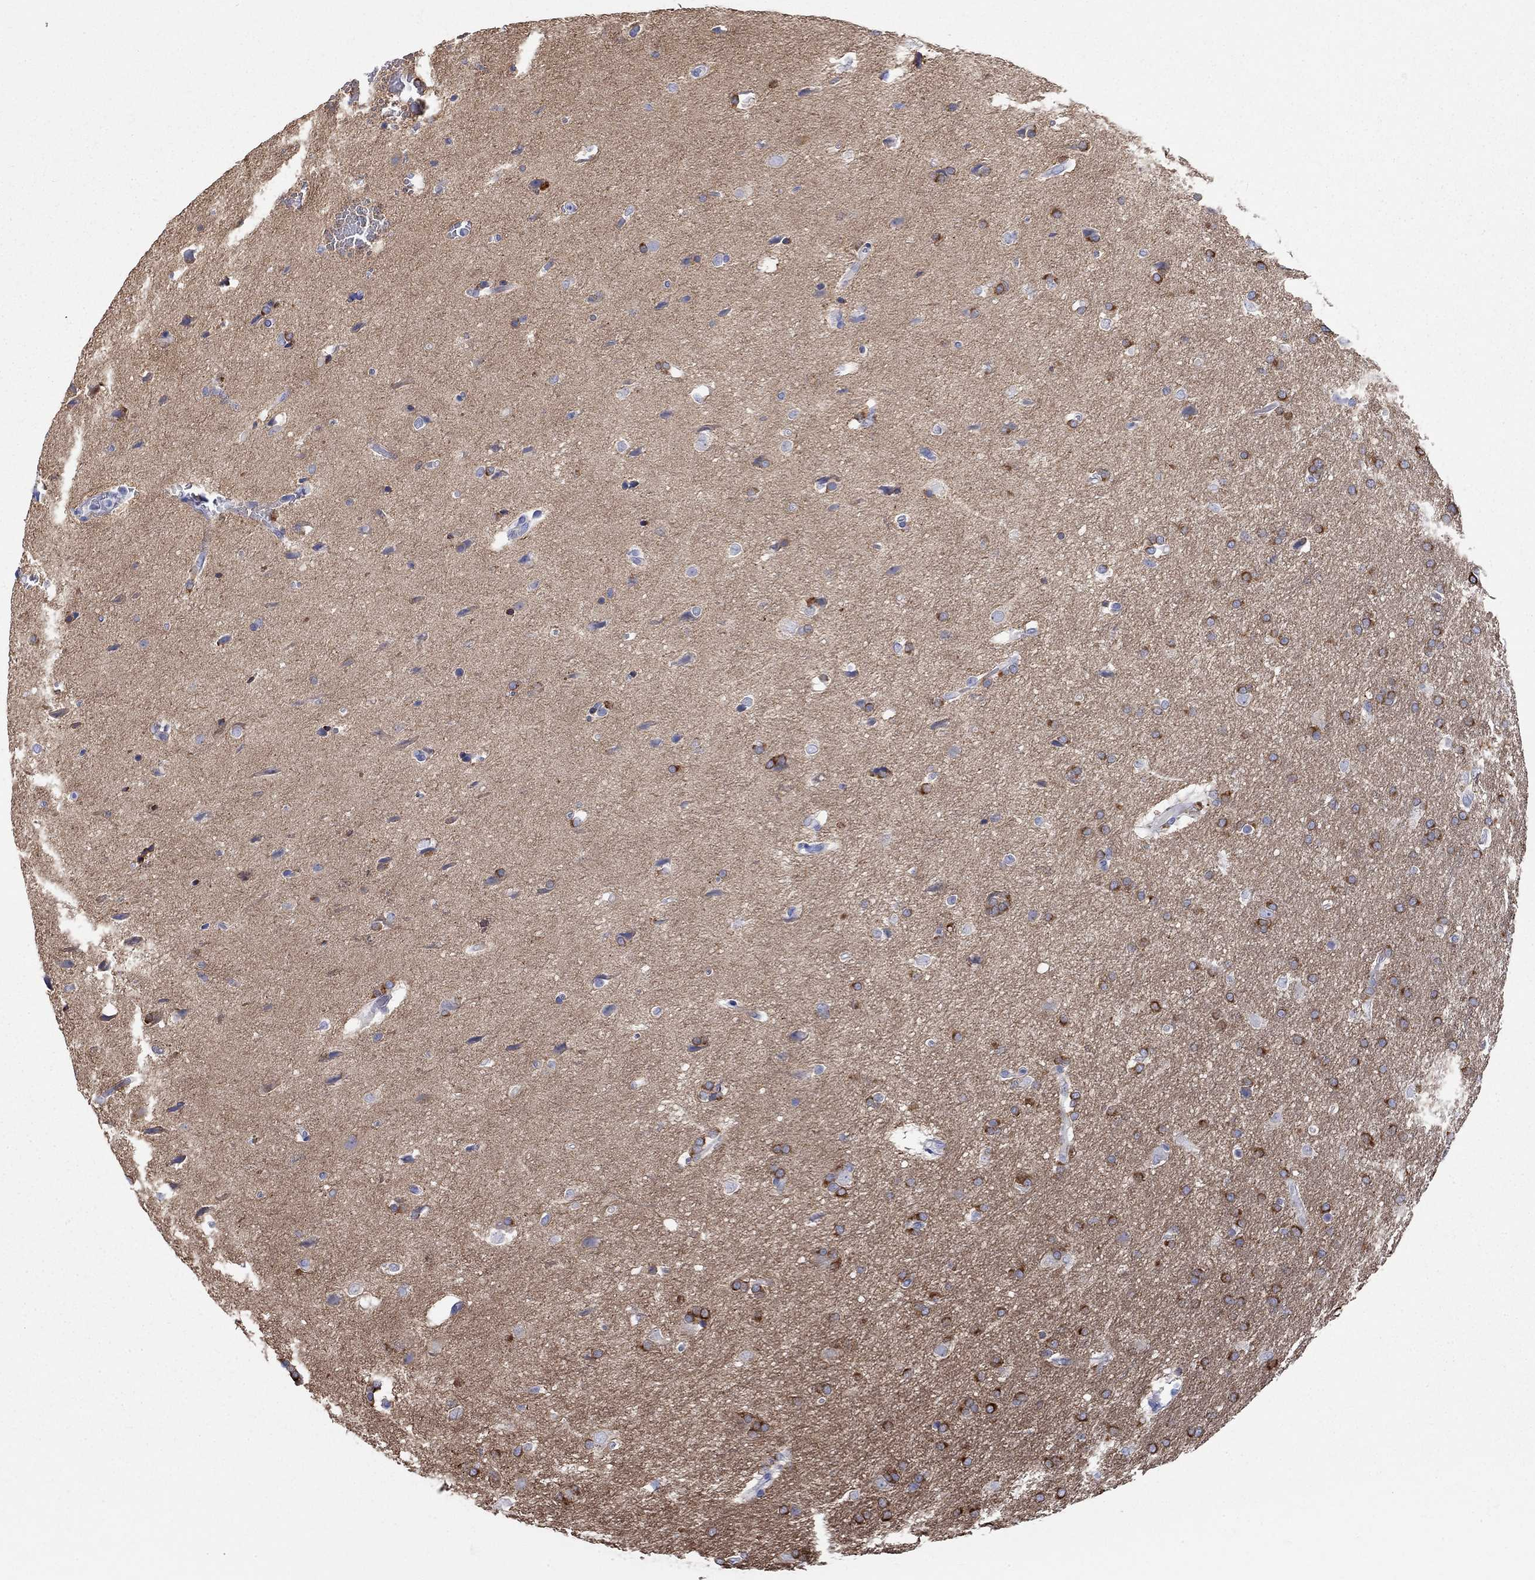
{"staining": {"intensity": "strong", "quantity": "25%-75%", "location": "cytoplasmic/membranous"}, "tissue": "glioma", "cell_type": "Tumor cells", "image_type": "cancer", "snomed": [{"axis": "morphology", "description": "Glioma, malignant, Low grade"}, {"axis": "topography", "description": "Brain"}], "caption": "Low-grade glioma (malignant) stained with immunohistochemistry exhibits strong cytoplasmic/membranous expression in about 25%-75% of tumor cells.", "gene": "SPATA9", "patient": {"sex": "female", "age": 32}}